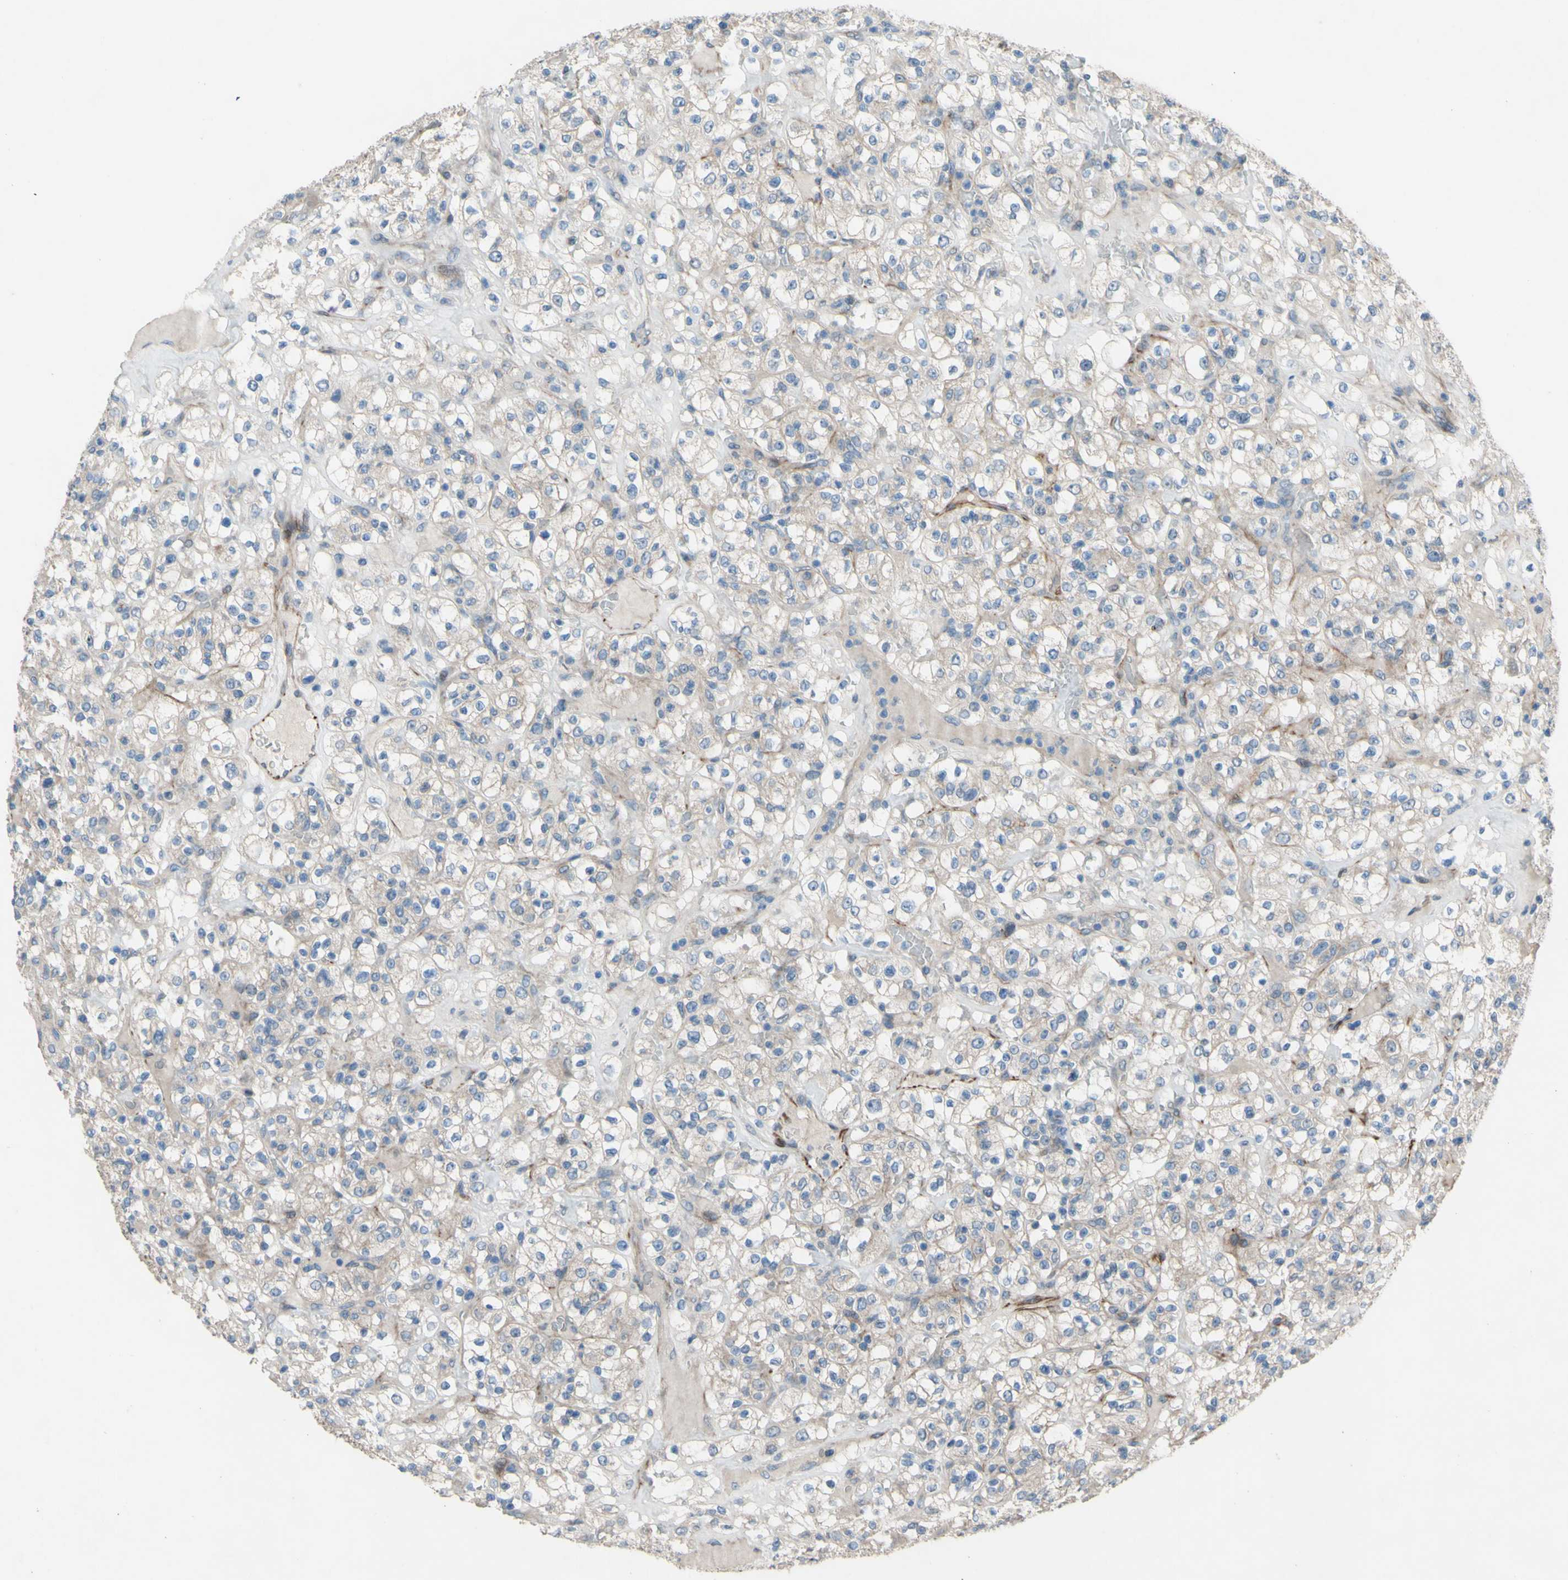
{"staining": {"intensity": "weak", "quantity": "<25%", "location": "cytoplasmic/membranous"}, "tissue": "renal cancer", "cell_type": "Tumor cells", "image_type": "cancer", "snomed": [{"axis": "morphology", "description": "Normal tissue, NOS"}, {"axis": "morphology", "description": "Adenocarcinoma, NOS"}, {"axis": "topography", "description": "Kidney"}], "caption": "The image demonstrates no significant positivity in tumor cells of renal adenocarcinoma.", "gene": "CDCP1", "patient": {"sex": "female", "age": 72}}